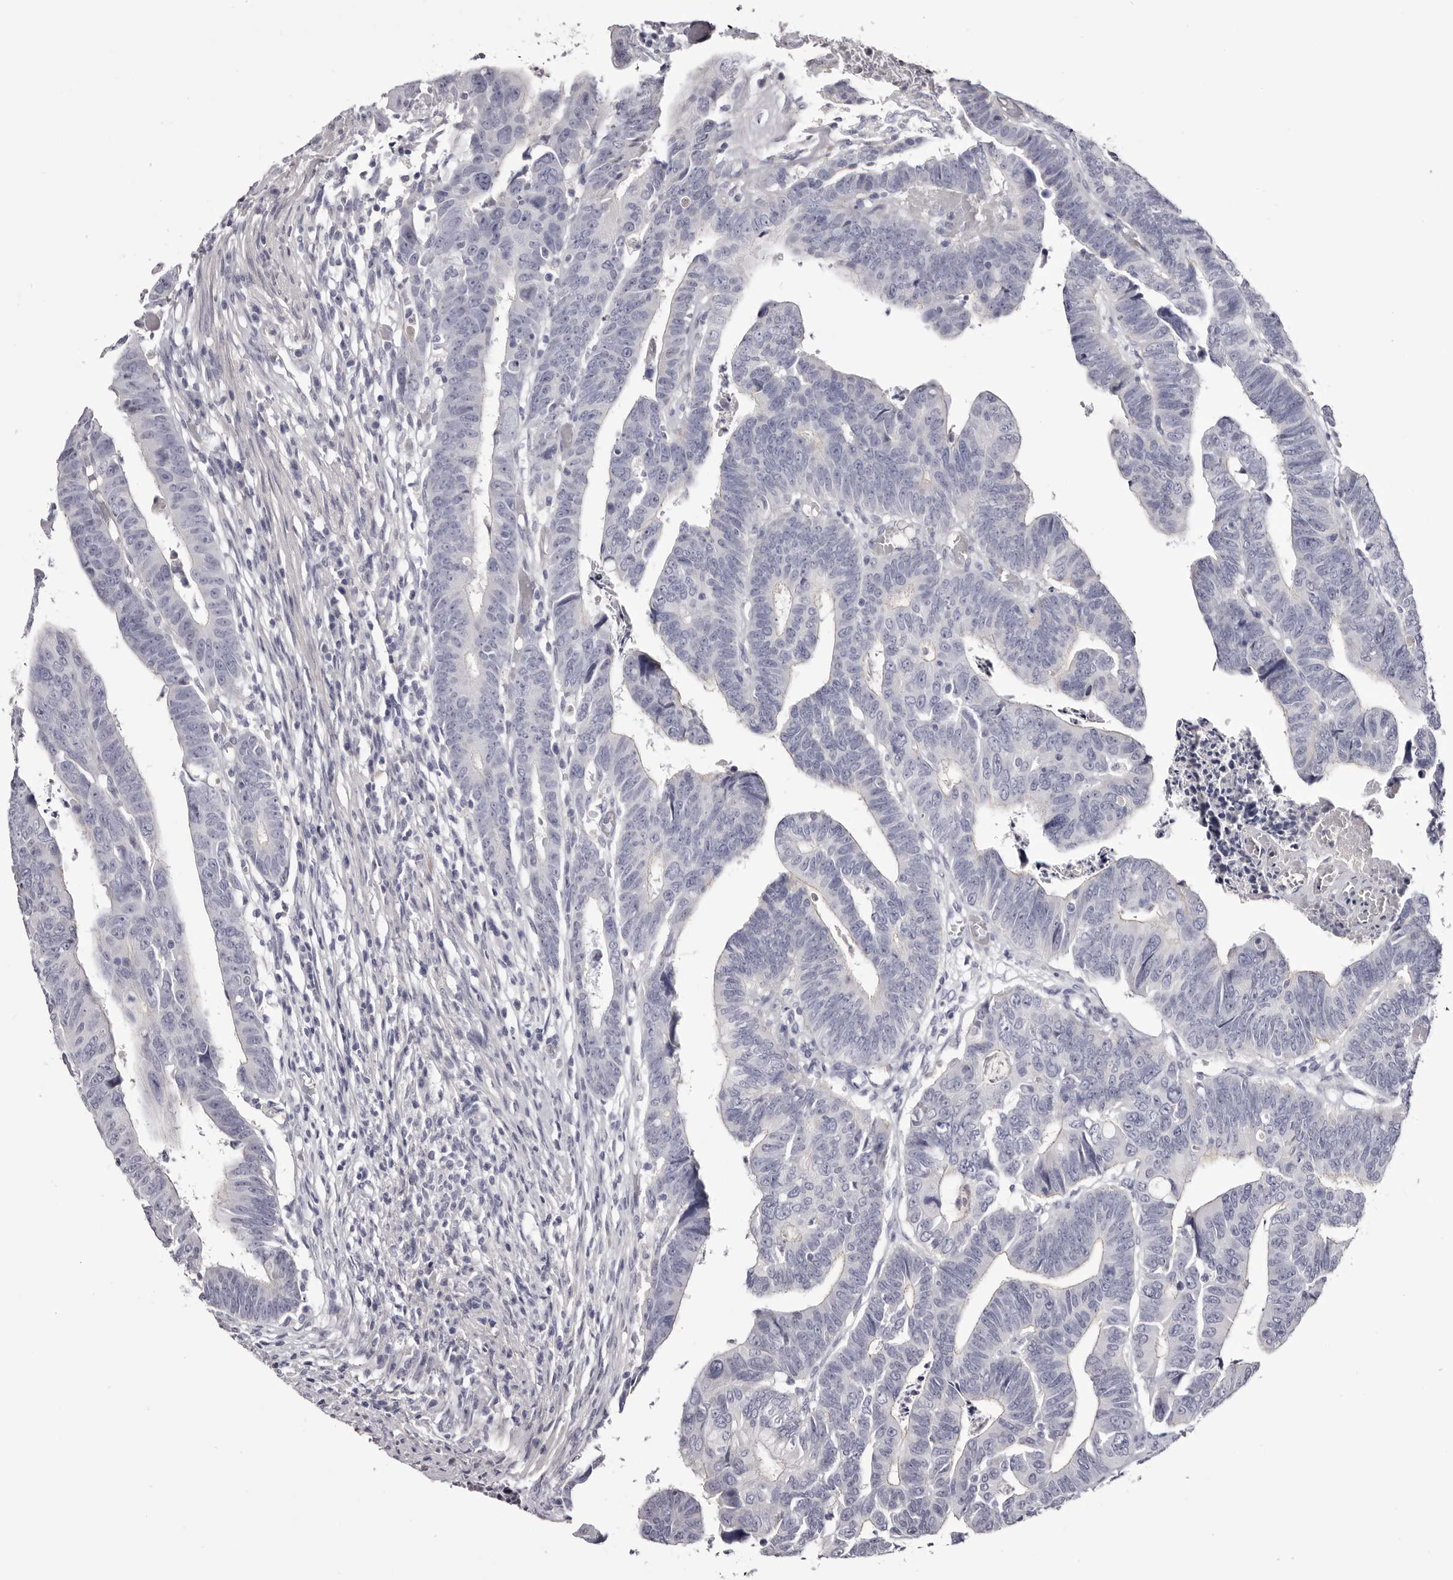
{"staining": {"intensity": "negative", "quantity": "none", "location": "none"}, "tissue": "colorectal cancer", "cell_type": "Tumor cells", "image_type": "cancer", "snomed": [{"axis": "morphology", "description": "Adenocarcinoma, NOS"}, {"axis": "topography", "description": "Rectum"}], "caption": "The histopathology image displays no staining of tumor cells in adenocarcinoma (colorectal).", "gene": "CA6", "patient": {"sex": "female", "age": 65}}